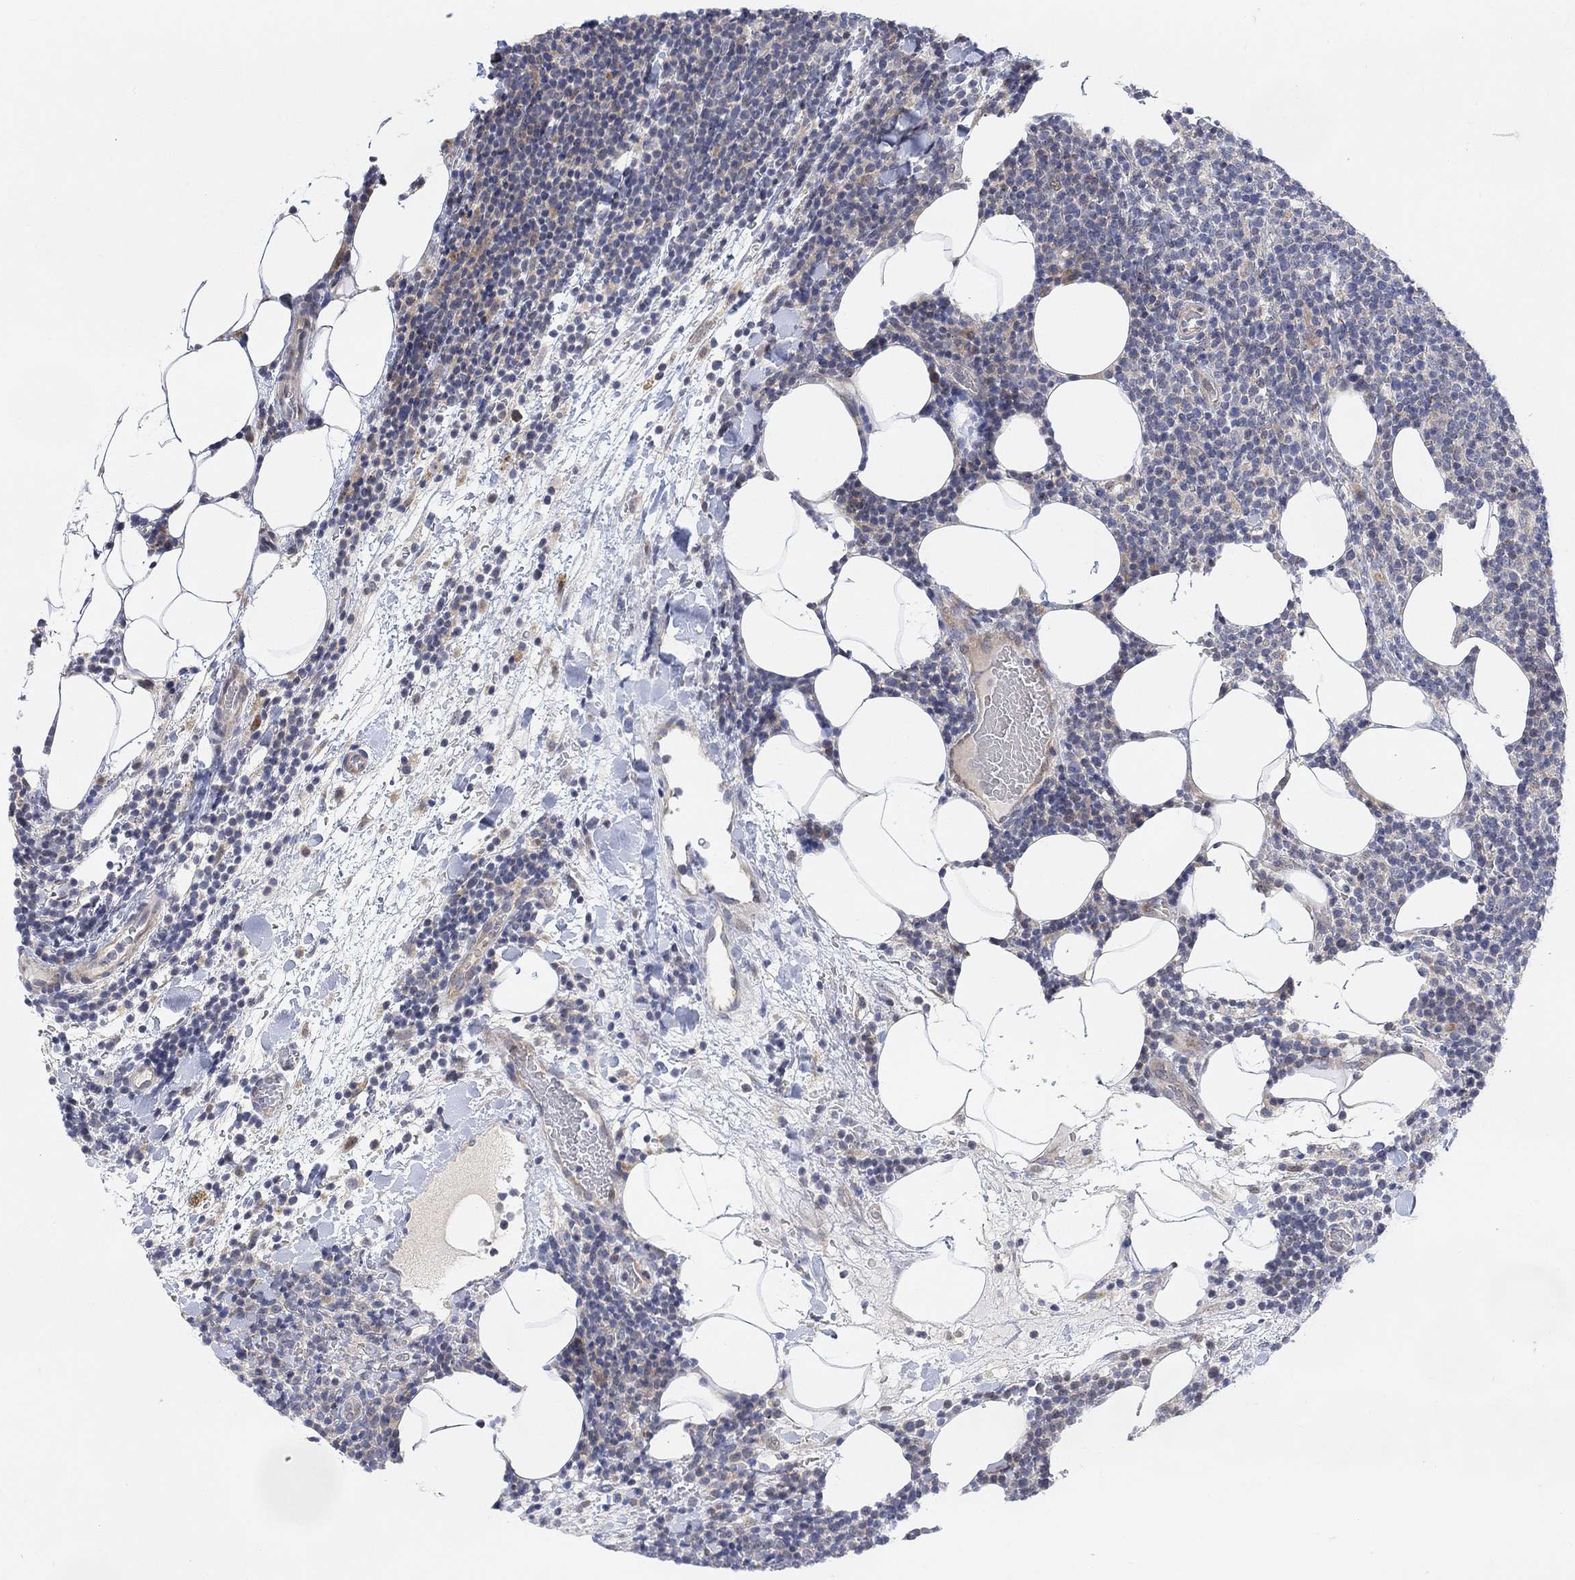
{"staining": {"intensity": "negative", "quantity": "none", "location": "none"}, "tissue": "lymphoma", "cell_type": "Tumor cells", "image_type": "cancer", "snomed": [{"axis": "morphology", "description": "Malignant lymphoma, non-Hodgkin's type, High grade"}, {"axis": "topography", "description": "Lymph node"}], "caption": "Photomicrograph shows no significant protein positivity in tumor cells of lymphoma.", "gene": "CNTF", "patient": {"sex": "male", "age": 61}}